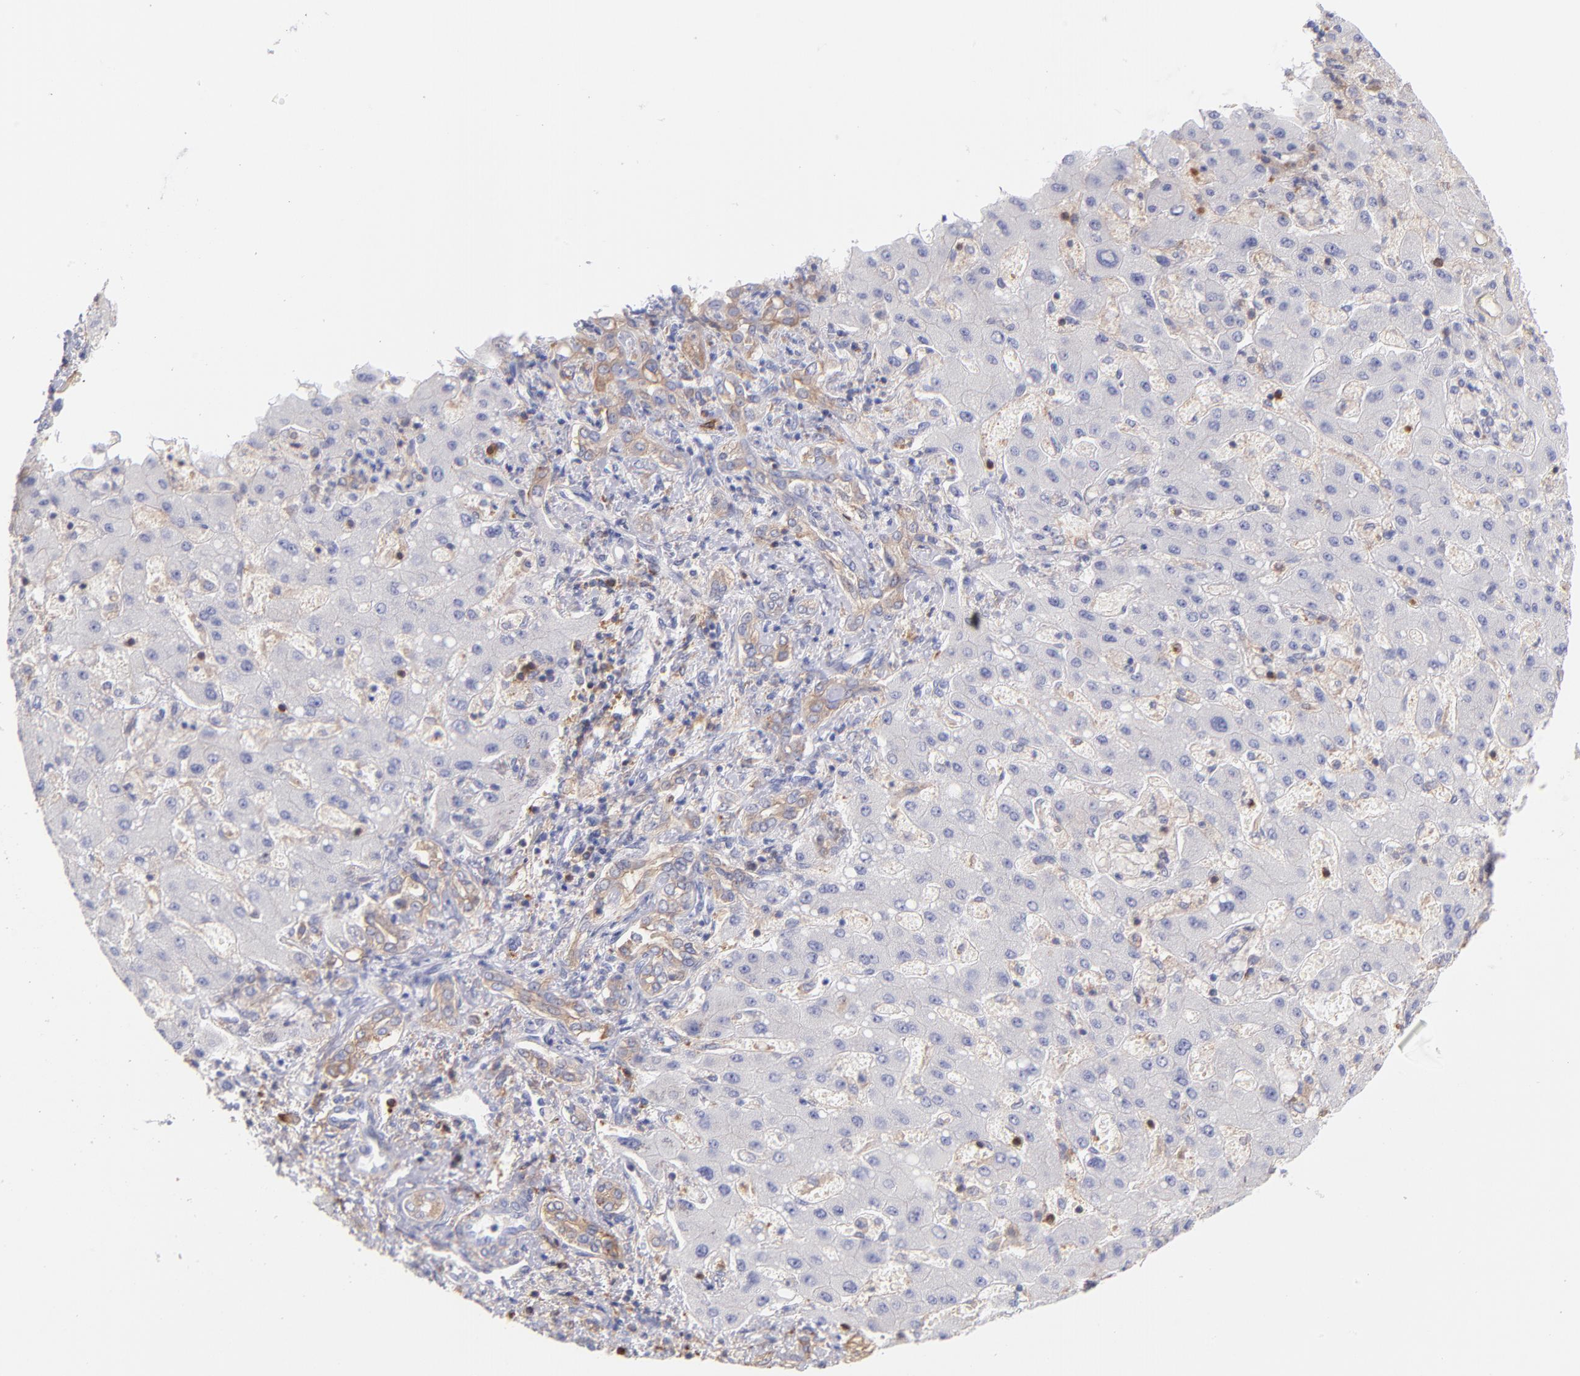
{"staining": {"intensity": "moderate", "quantity": ">75%", "location": "cytoplasmic/membranous"}, "tissue": "liver cancer", "cell_type": "Tumor cells", "image_type": "cancer", "snomed": [{"axis": "morphology", "description": "Cholangiocarcinoma"}, {"axis": "topography", "description": "Liver"}], "caption": "Protein staining of liver cancer (cholangiocarcinoma) tissue displays moderate cytoplasmic/membranous staining in approximately >75% of tumor cells. Nuclei are stained in blue.", "gene": "PRKCA", "patient": {"sex": "male", "age": 50}}